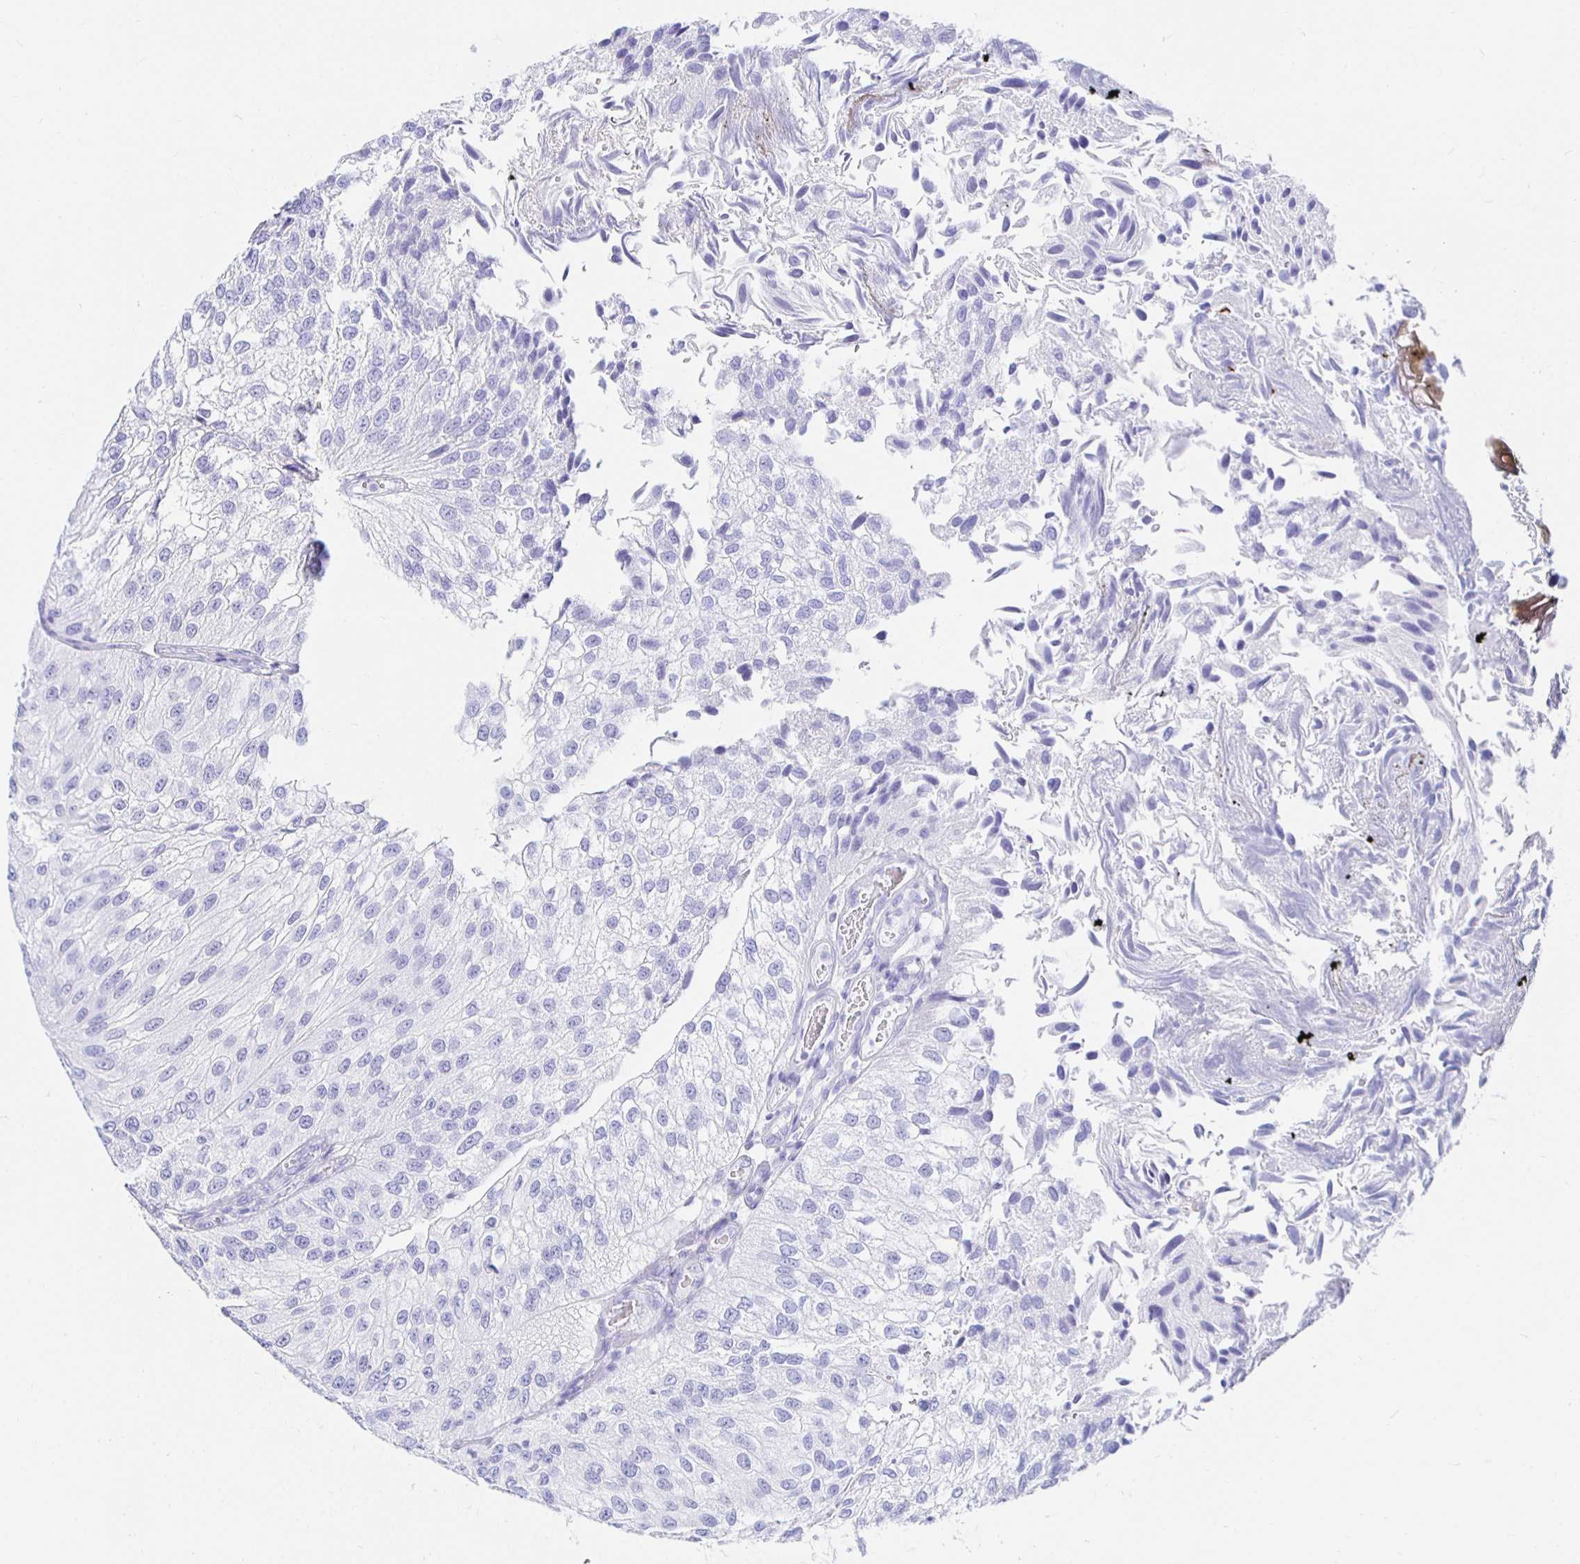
{"staining": {"intensity": "negative", "quantity": "none", "location": "none"}, "tissue": "urothelial cancer", "cell_type": "Tumor cells", "image_type": "cancer", "snomed": [{"axis": "morphology", "description": "Urothelial carcinoma, NOS"}, {"axis": "topography", "description": "Urinary bladder"}], "caption": "Urothelial cancer was stained to show a protein in brown. There is no significant expression in tumor cells. Brightfield microscopy of IHC stained with DAB (3,3'-diaminobenzidine) (brown) and hematoxylin (blue), captured at high magnification.", "gene": "UMOD", "patient": {"sex": "male", "age": 87}}